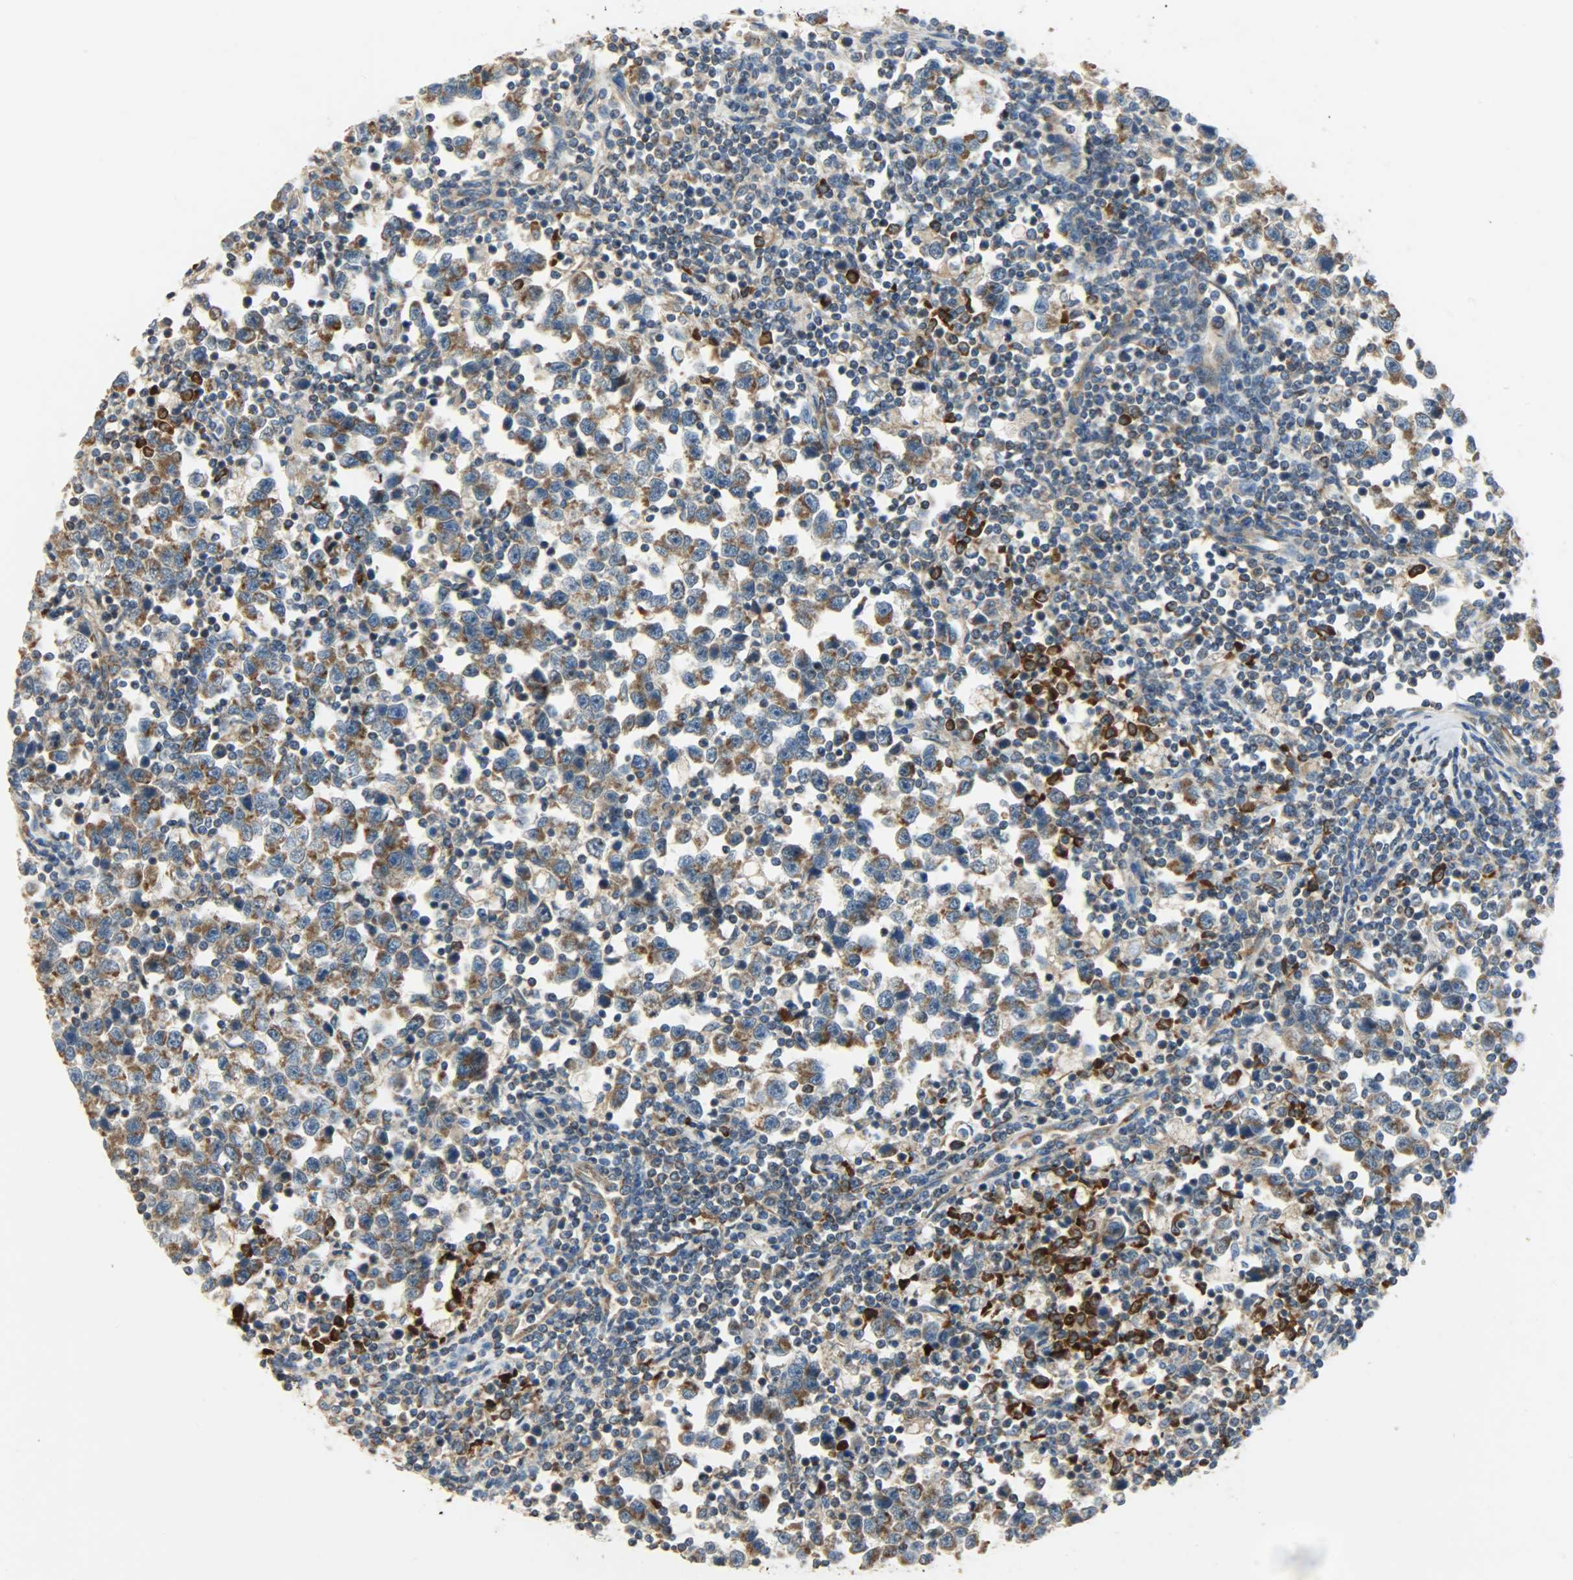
{"staining": {"intensity": "strong", "quantity": ">75%", "location": "cytoplasmic/membranous"}, "tissue": "testis cancer", "cell_type": "Tumor cells", "image_type": "cancer", "snomed": [{"axis": "morphology", "description": "Seminoma, NOS"}, {"axis": "topography", "description": "Testis"}], "caption": "DAB immunohistochemical staining of seminoma (testis) demonstrates strong cytoplasmic/membranous protein expression in about >75% of tumor cells.", "gene": "C1orf198", "patient": {"sex": "male", "age": 43}}